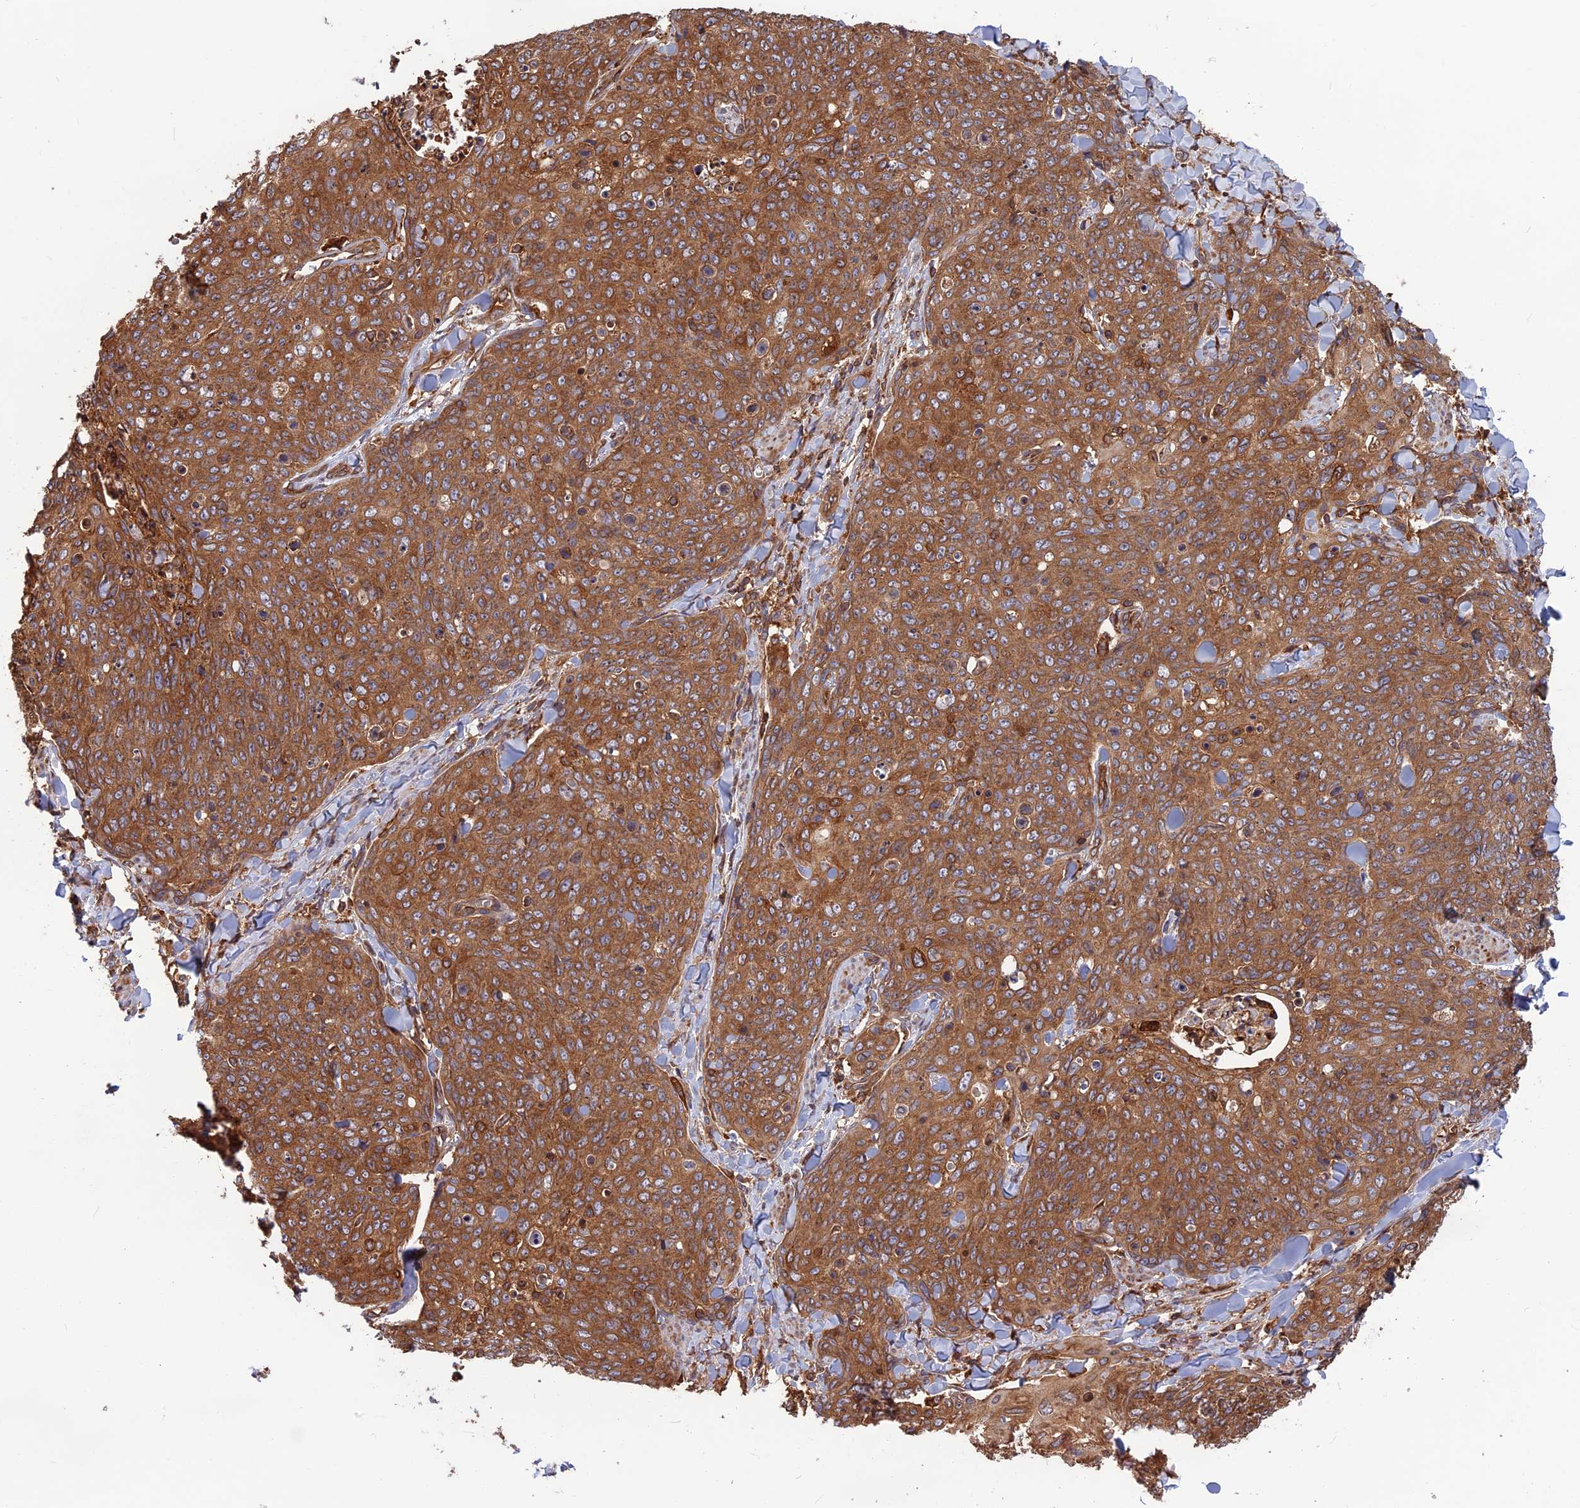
{"staining": {"intensity": "moderate", "quantity": ">75%", "location": "cytoplasmic/membranous"}, "tissue": "skin cancer", "cell_type": "Tumor cells", "image_type": "cancer", "snomed": [{"axis": "morphology", "description": "Squamous cell carcinoma, NOS"}, {"axis": "topography", "description": "Skin"}, {"axis": "topography", "description": "Vulva"}], "caption": "A micrograph of squamous cell carcinoma (skin) stained for a protein exhibits moderate cytoplasmic/membranous brown staining in tumor cells.", "gene": "WDR1", "patient": {"sex": "female", "age": 85}}